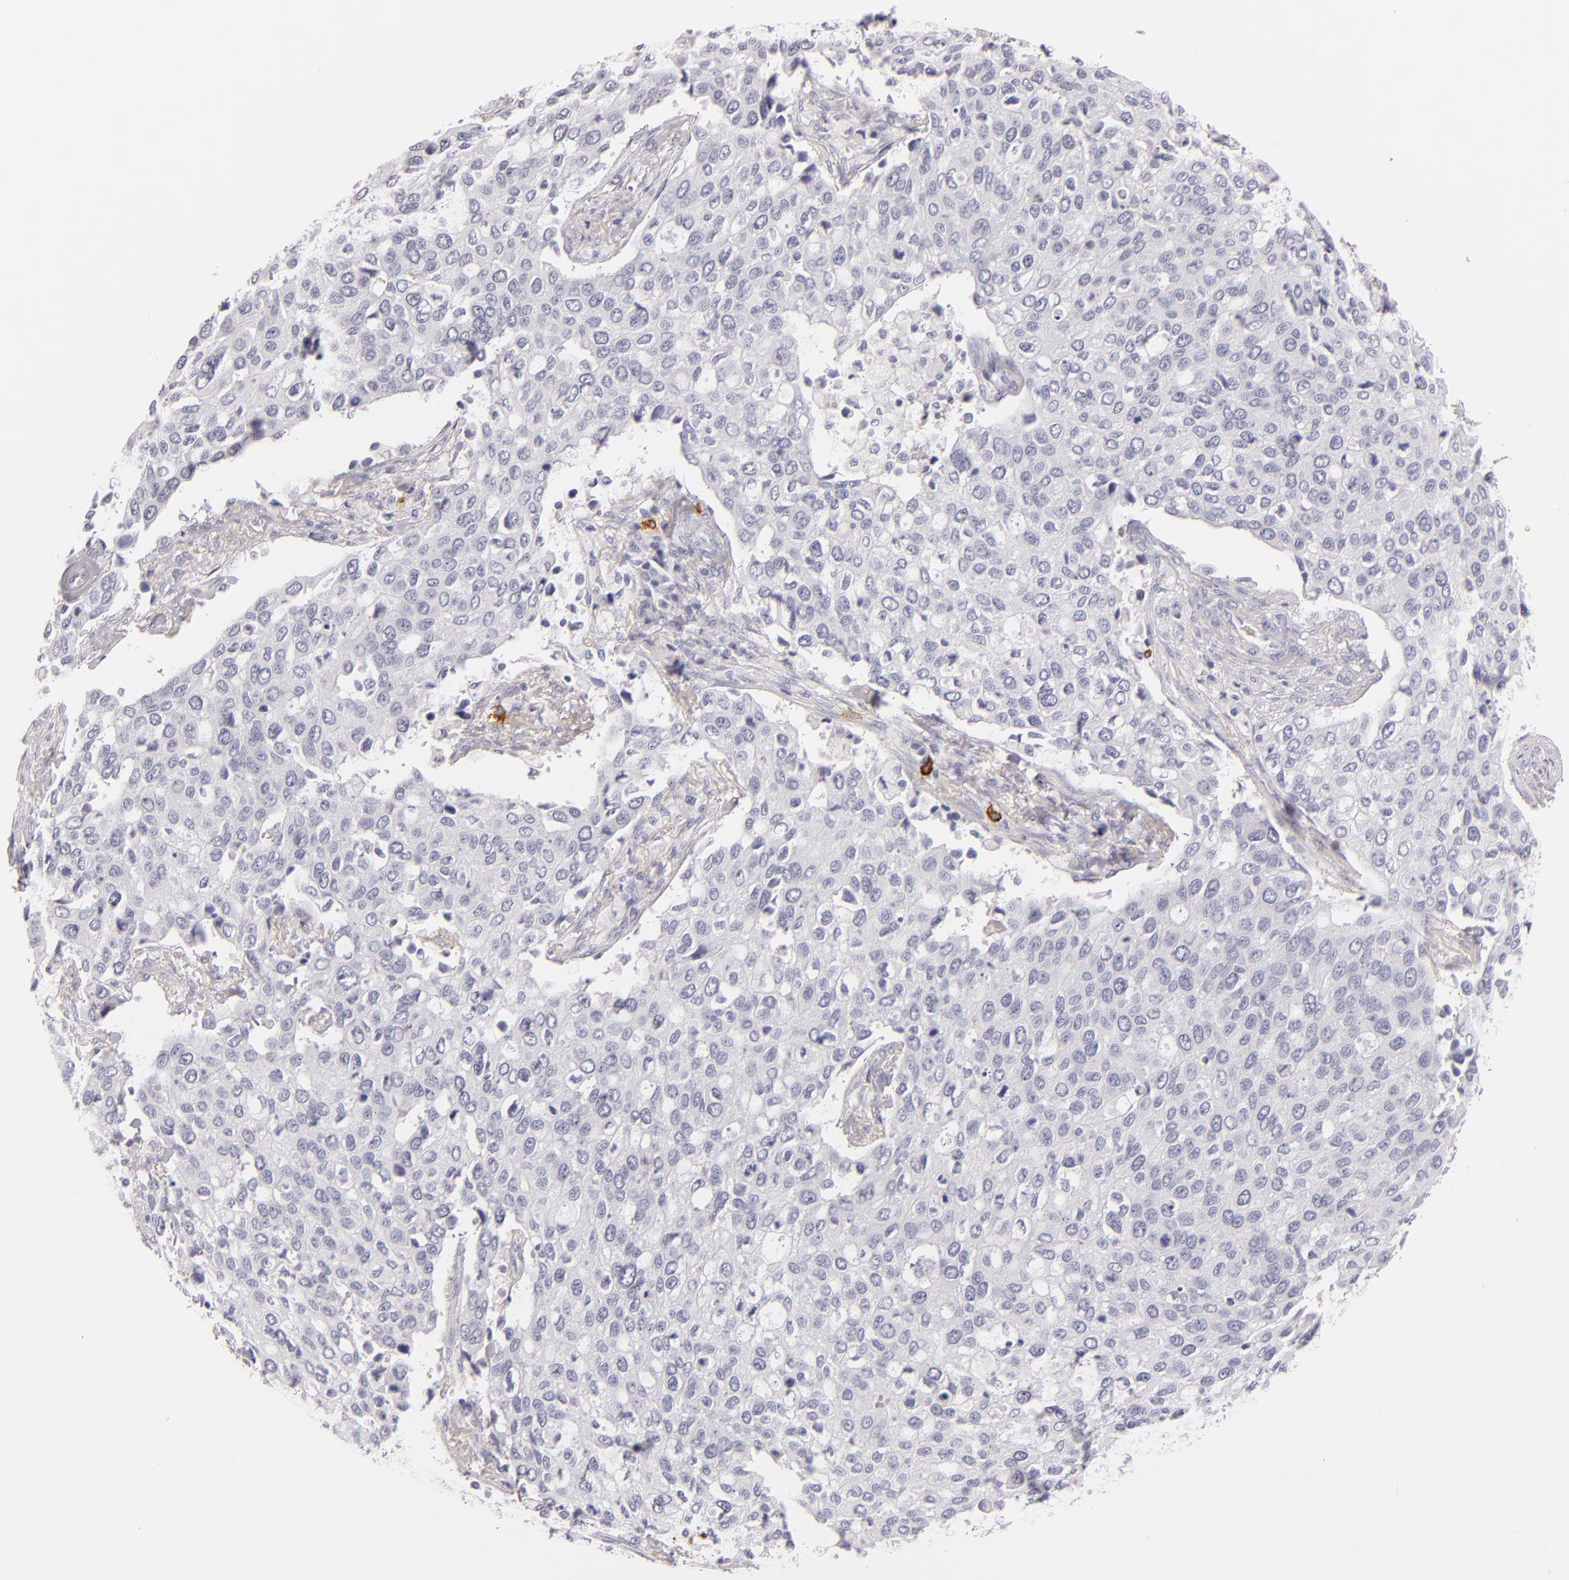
{"staining": {"intensity": "negative", "quantity": "none", "location": "none"}, "tissue": "cervical cancer", "cell_type": "Tumor cells", "image_type": "cancer", "snomed": [{"axis": "morphology", "description": "Squamous cell carcinoma, NOS"}, {"axis": "topography", "description": "Cervix"}], "caption": "IHC photomicrograph of neoplastic tissue: human cervical squamous cell carcinoma stained with DAB reveals no significant protein positivity in tumor cells.", "gene": "TPSD1", "patient": {"sex": "female", "age": 54}}